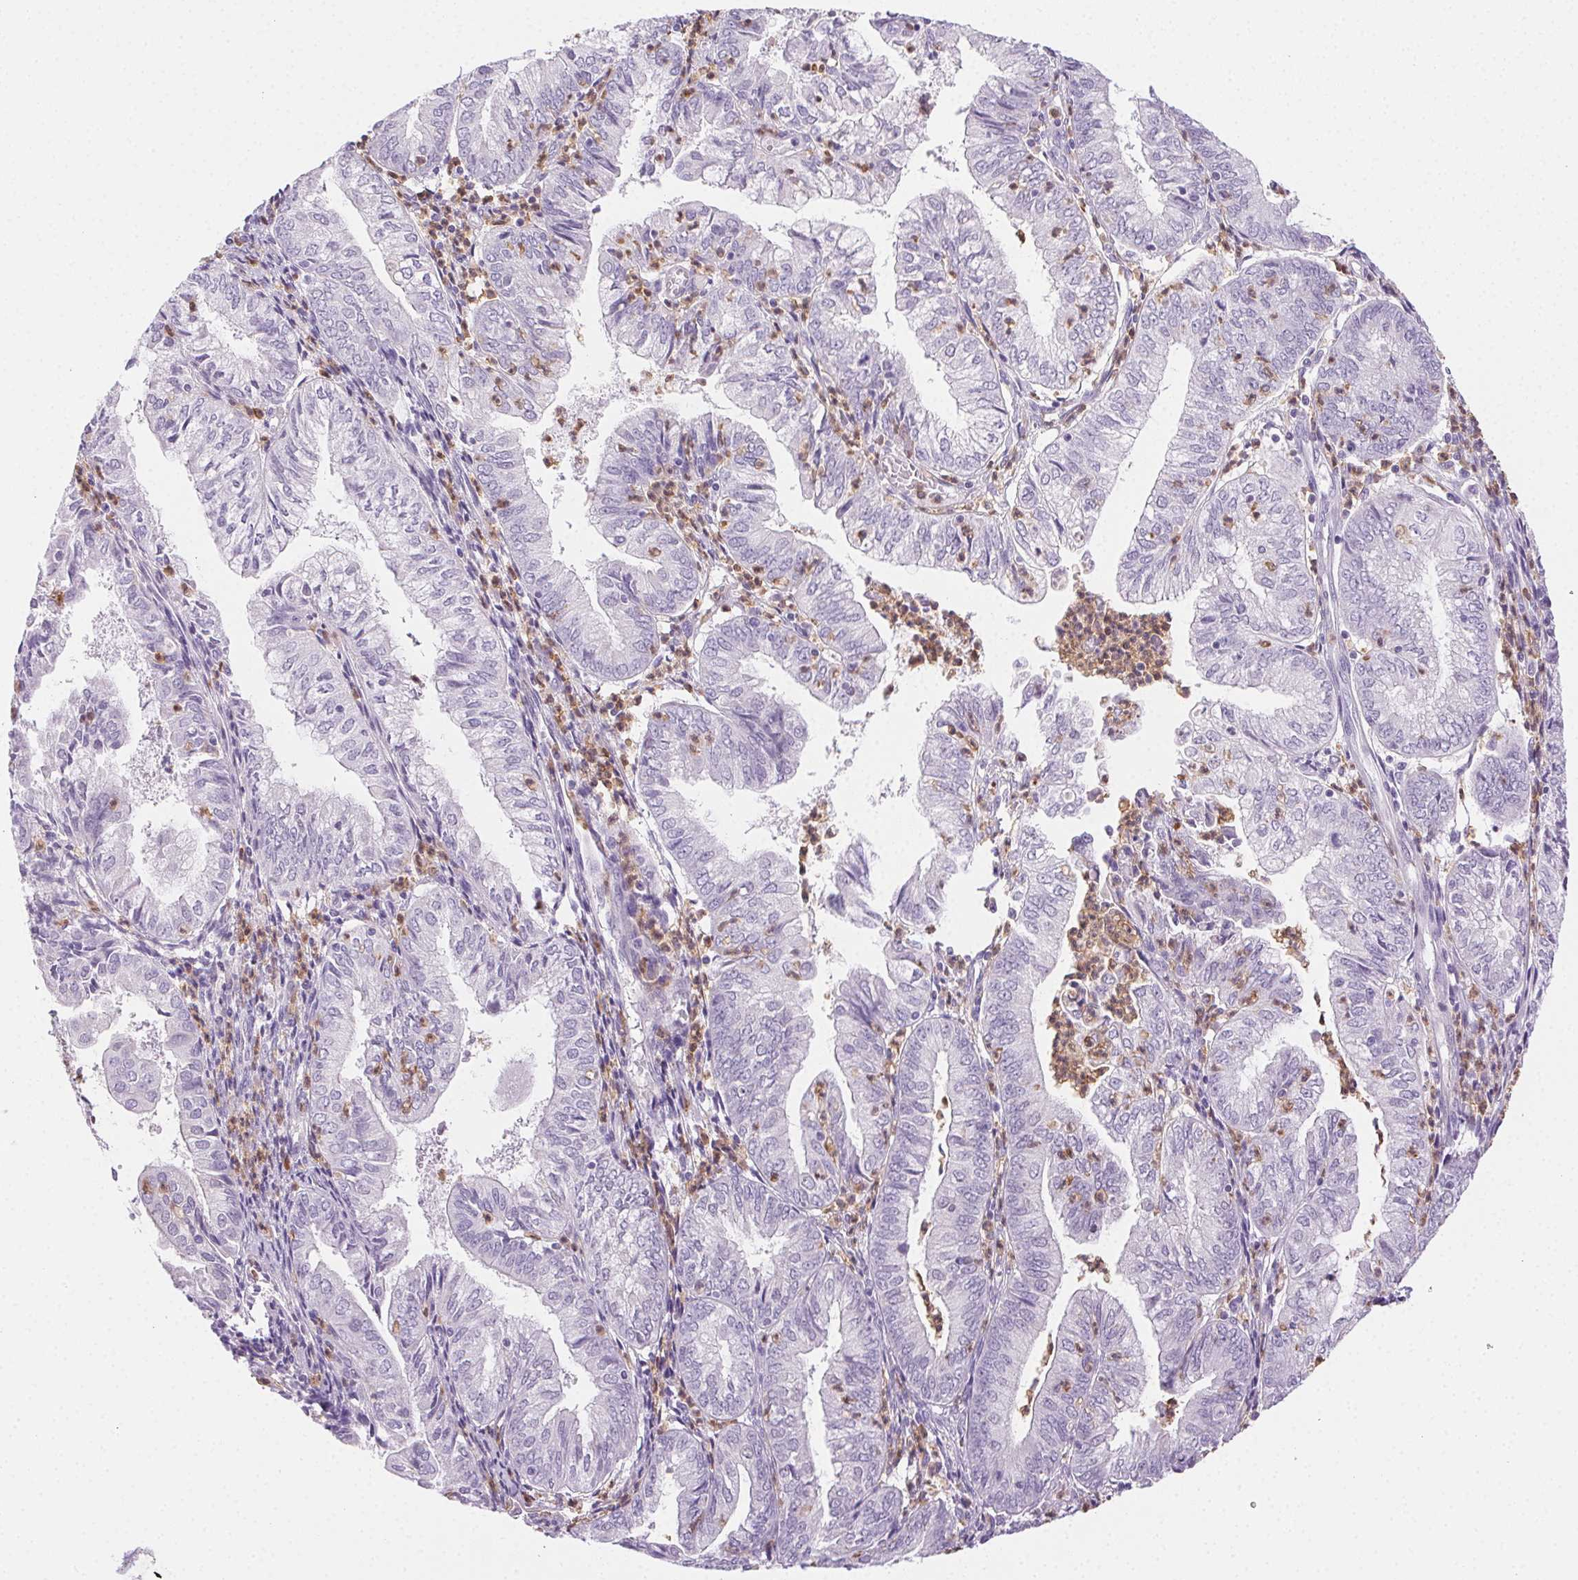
{"staining": {"intensity": "negative", "quantity": "none", "location": "none"}, "tissue": "endometrial cancer", "cell_type": "Tumor cells", "image_type": "cancer", "snomed": [{"axis": "morphology", "description": "Adenocarcinoma, NOS"}, {"axis": "topography", "description": "Endometrium"}], "caption": "A high-resolution photomicrograph shows immunohistochemistry staining of adenocarcinoma (endometrial), which exhibits no significant positivity in tumor cells. The staining is performed using DAB (3,3'-diaminobenzidine) brown chromogen with nuclei counter-stained in using hematoxylin.", "gene": "TMEM45A", "patient": {"sex": "female", "age": 55}}